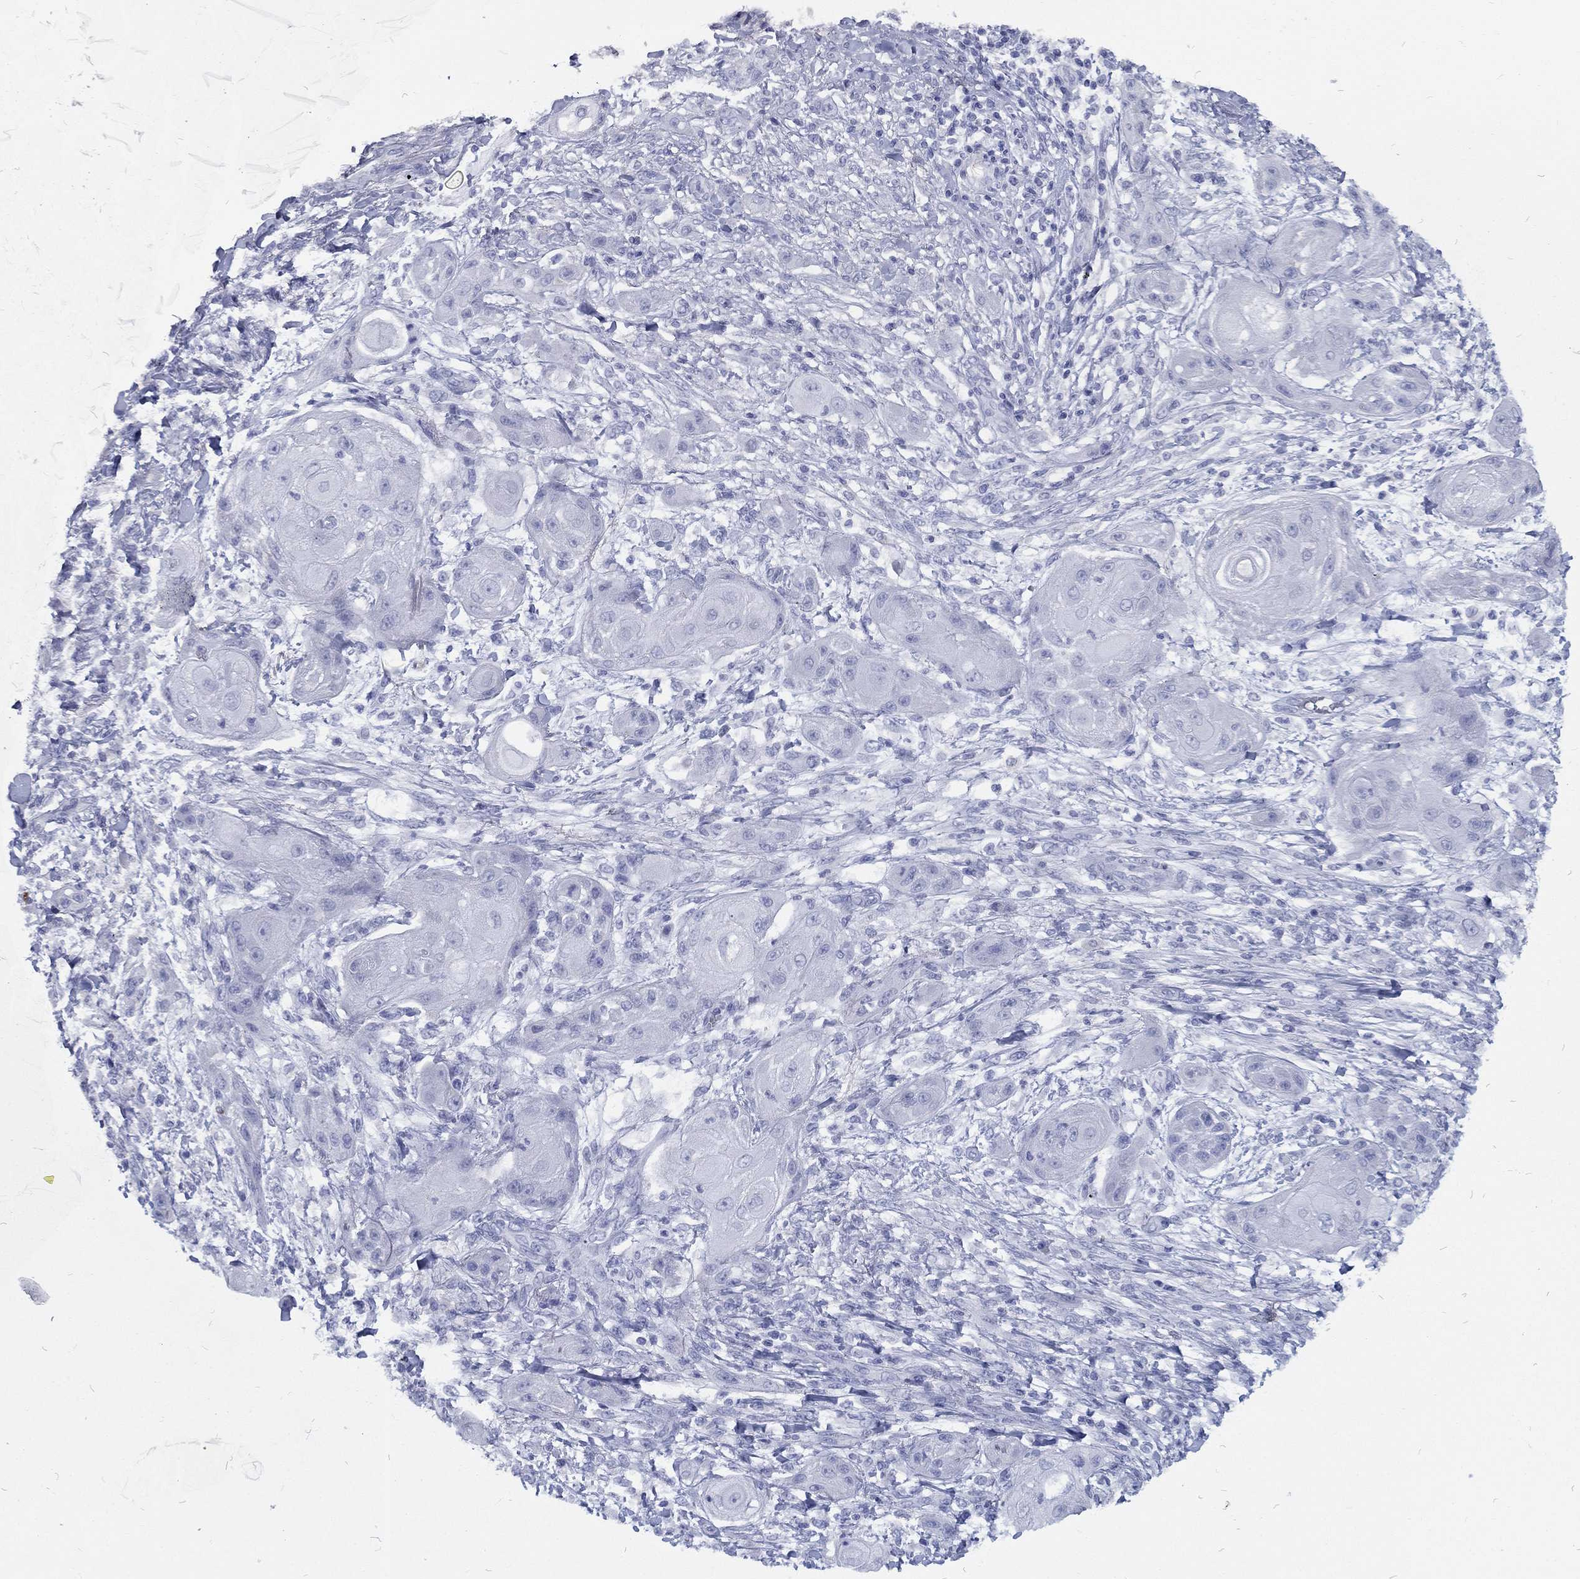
{"staining": {"intensity": "negative", "quantity": "none", "location": "none"}, "tissue": "skin cancer", "cell_type": "Tumor cells", "image_type": "cancer", "snomed": [{"axis": "morphology", "description": "Squamous cell carcinoma, NOS"}, {"axis": "topography", "description": "Skin"}], "caption": "Immunohistochemistry (IHC) histopathology image of neoplastic tissue: human squamous cell carcinoma (skin) stained with DAB demonstrates no significant protein positivity in tumor cells.", "gene": "RSPH4A", "patient": {"sex": "male", "age": 62}}